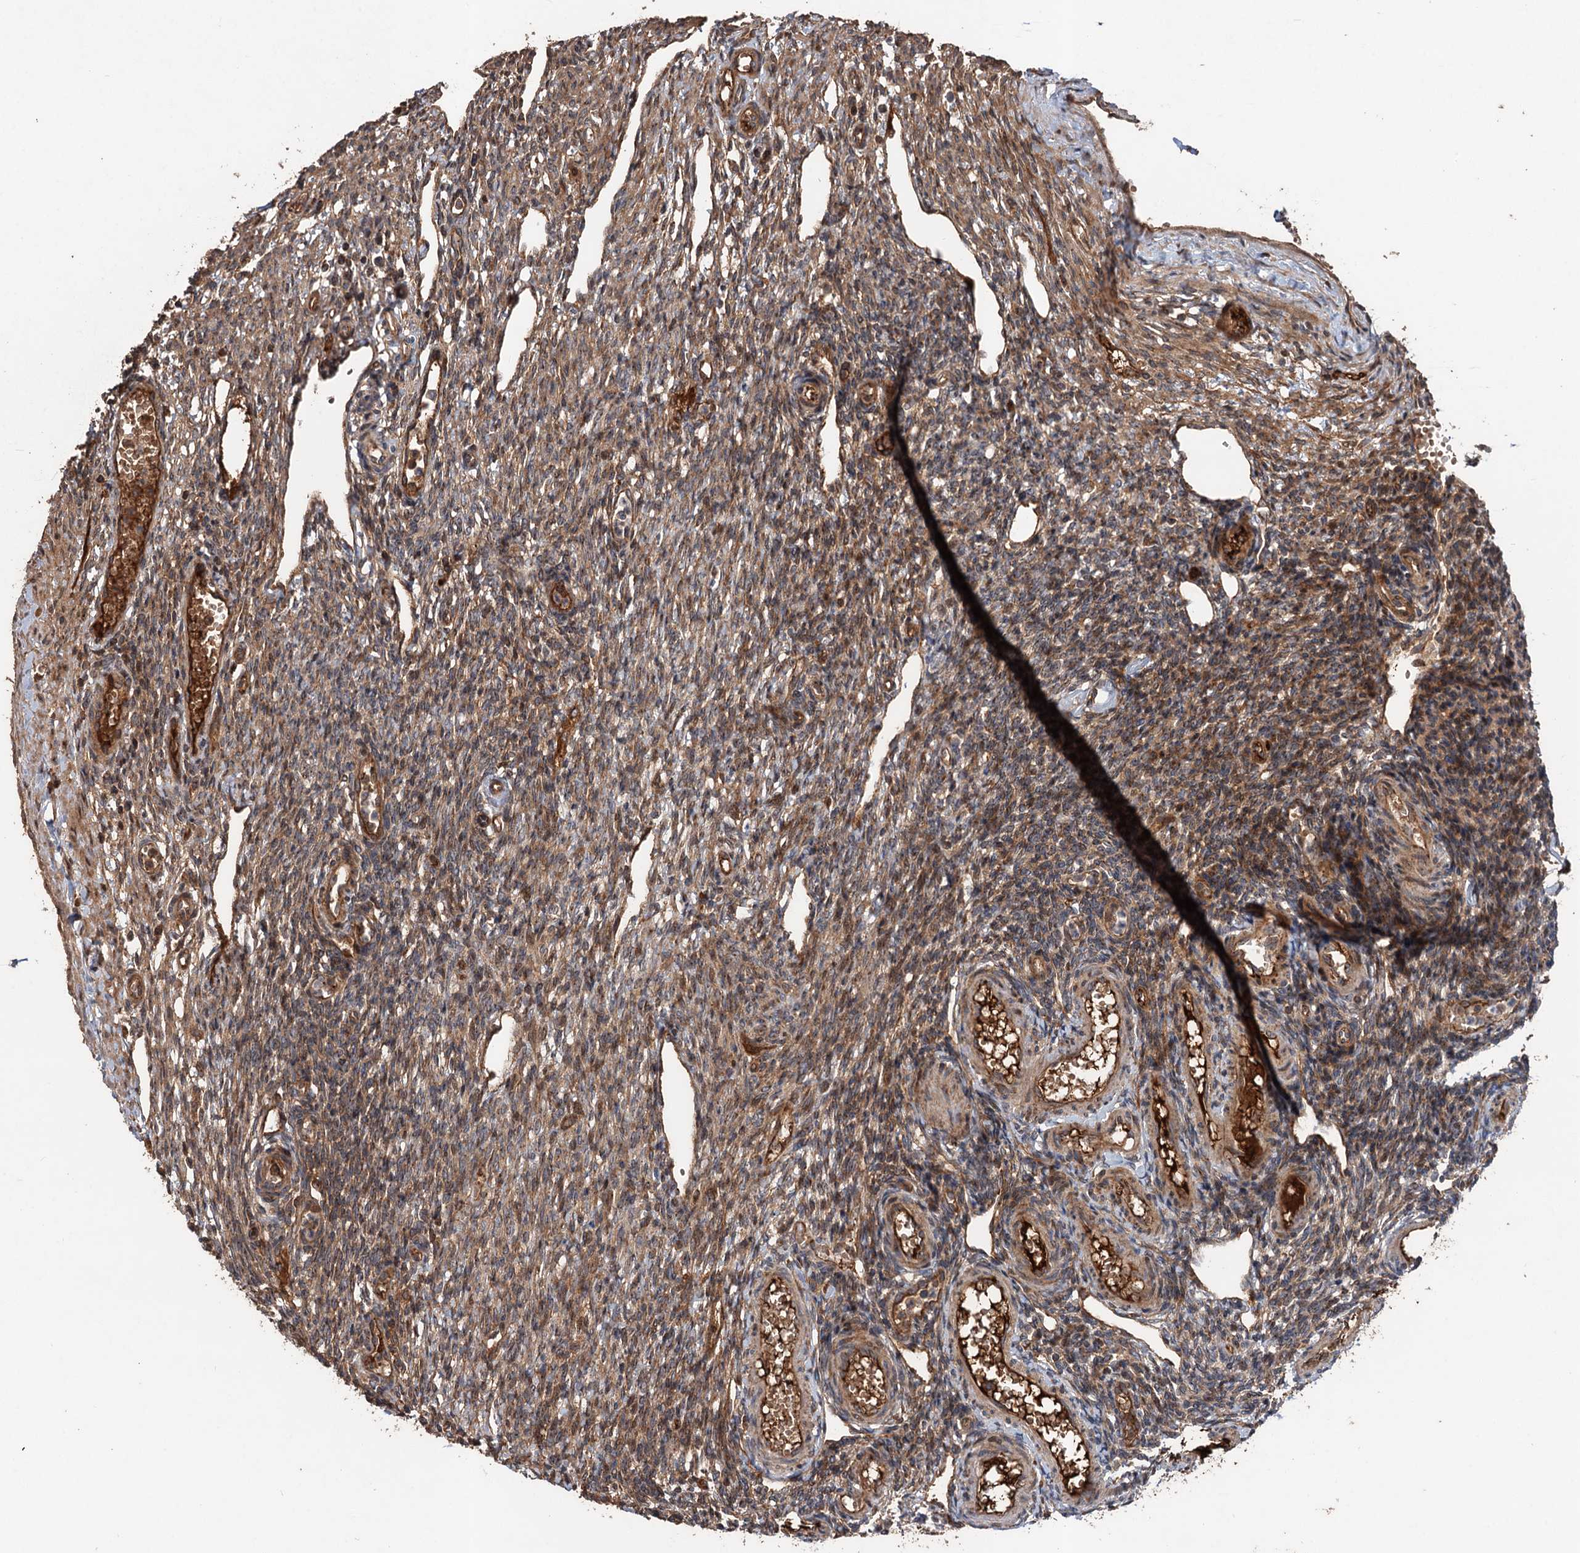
{"staining": {"intensity": "strong", "quantity": ">75%", "location": "cytoplasmic/membranous"}, "tissue": "ovary", "cell_type": "Follicle cells", "image_type": "normal", "snomed": [{"axis": "morphology", "description": "Normal tissue, NOS"}, {"axis": "morphology", "description": "Cyst, NOS"}, {"axis": "topography", "description": "Ovary"}], "caption": "An immunohistochemistry (IHC) photomicrograph of benign tissue is shown. Protein staining in brown shows strong cytoplasmic/membranous positivity in ovary within follicle cells. The staining was performed using DAB, with brown indicating positive protein expression. Nuclei are stained blue with hematoxylin.", "gene": "DEXI", "patient": {"sex": "female", "age": 33}}